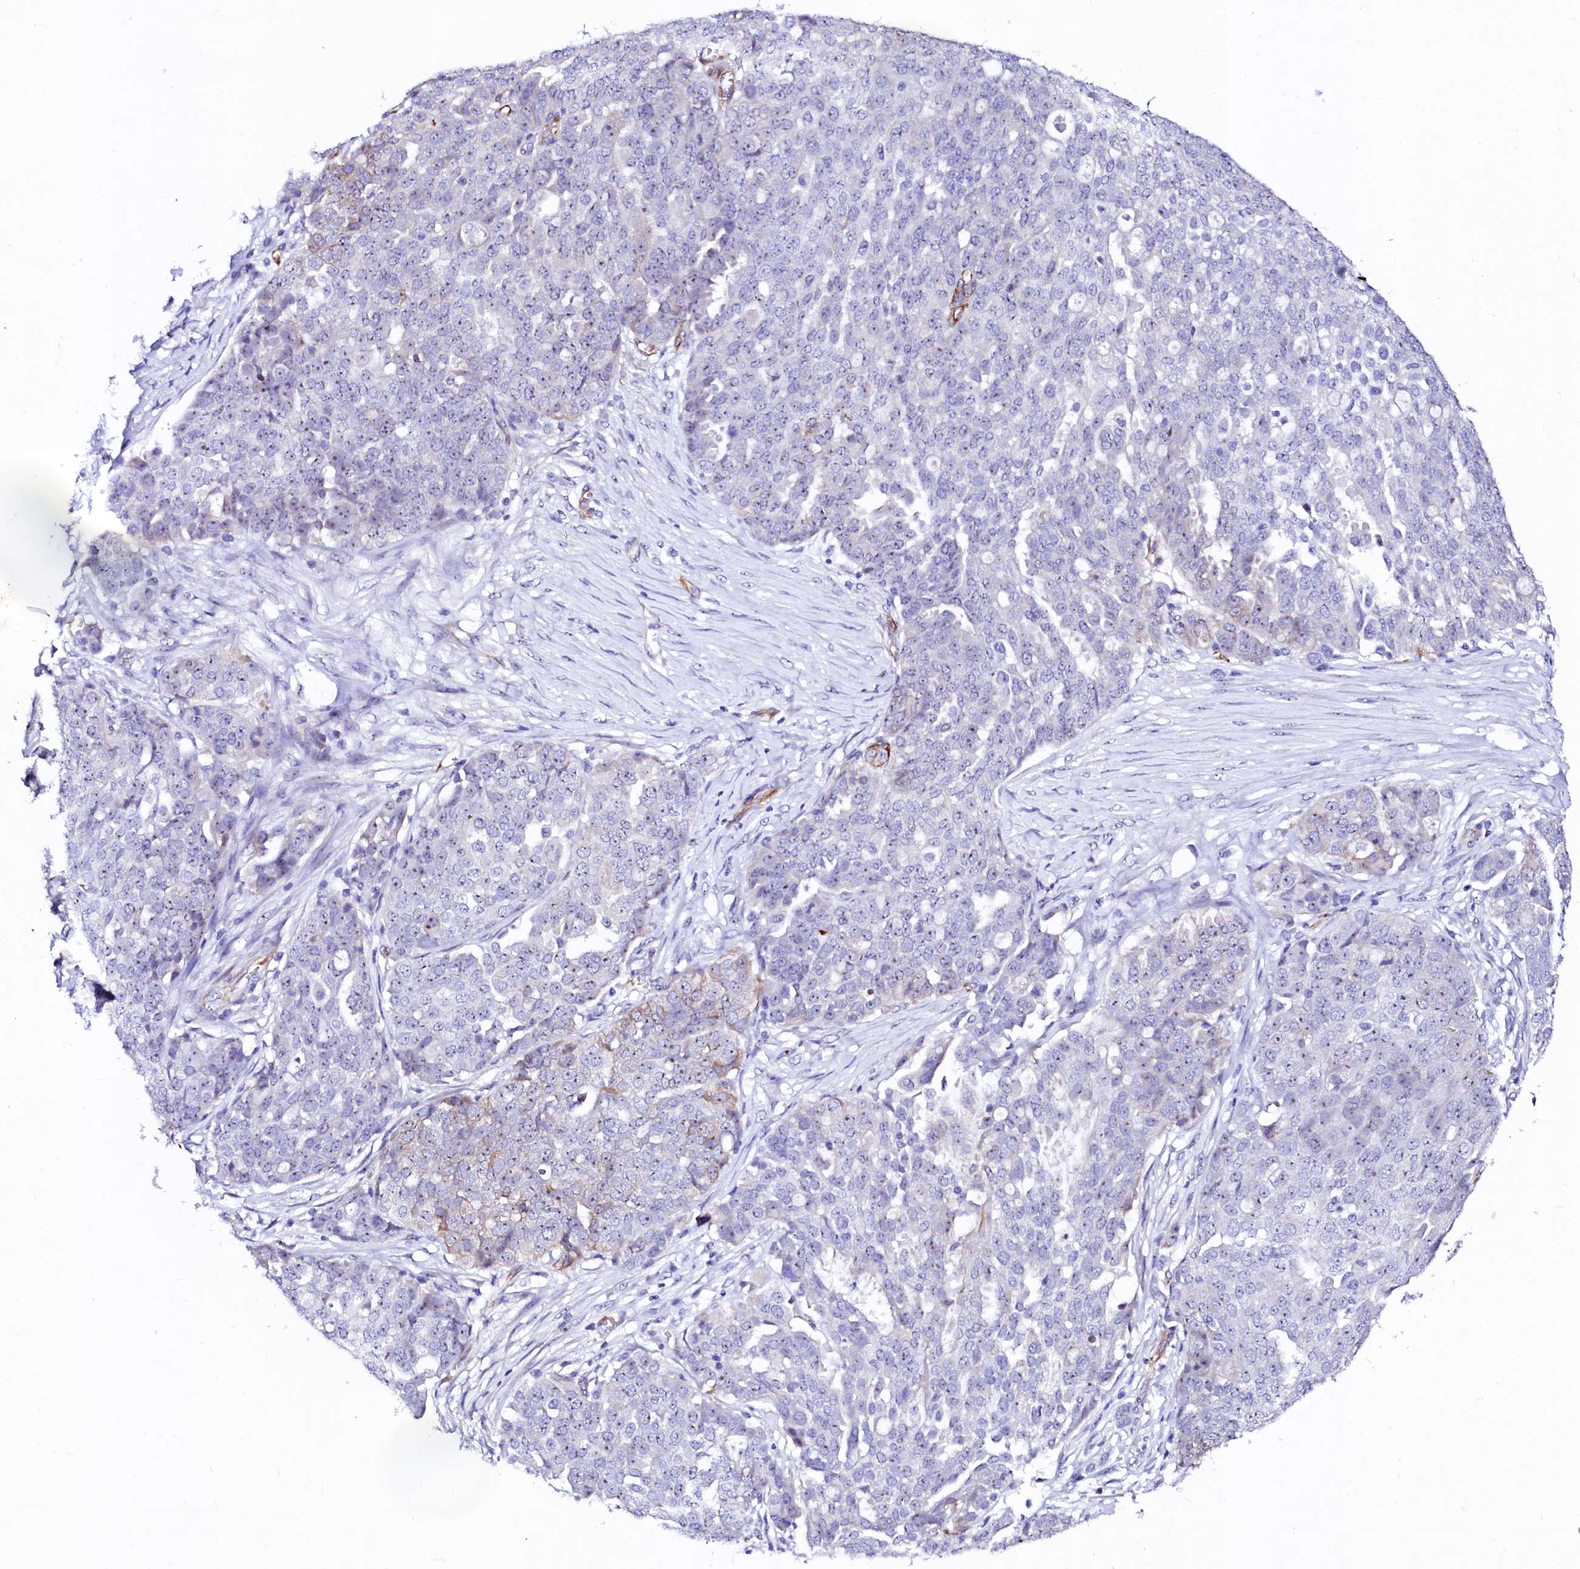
{"staining": {"intensity": "negative", "quantity": "none", "location": "none"}, "tissue": "ovarian cancer", "cell_type": "Tumor cells", "image_type": "cancer", "snomed": [{"axis": "morphology", "description": "Cystadenocarcinoma, serous, NOS"}, {"axis": "topography", "description": "Soft tissue"}, {"axis": "topography", "description": "Ovary"}], "caption": "The micrograph reveals no significant expression in tumor cells of ovarian cancer.", "gene": "SFR1", "patient": {"sex": "female", "age": 57}}